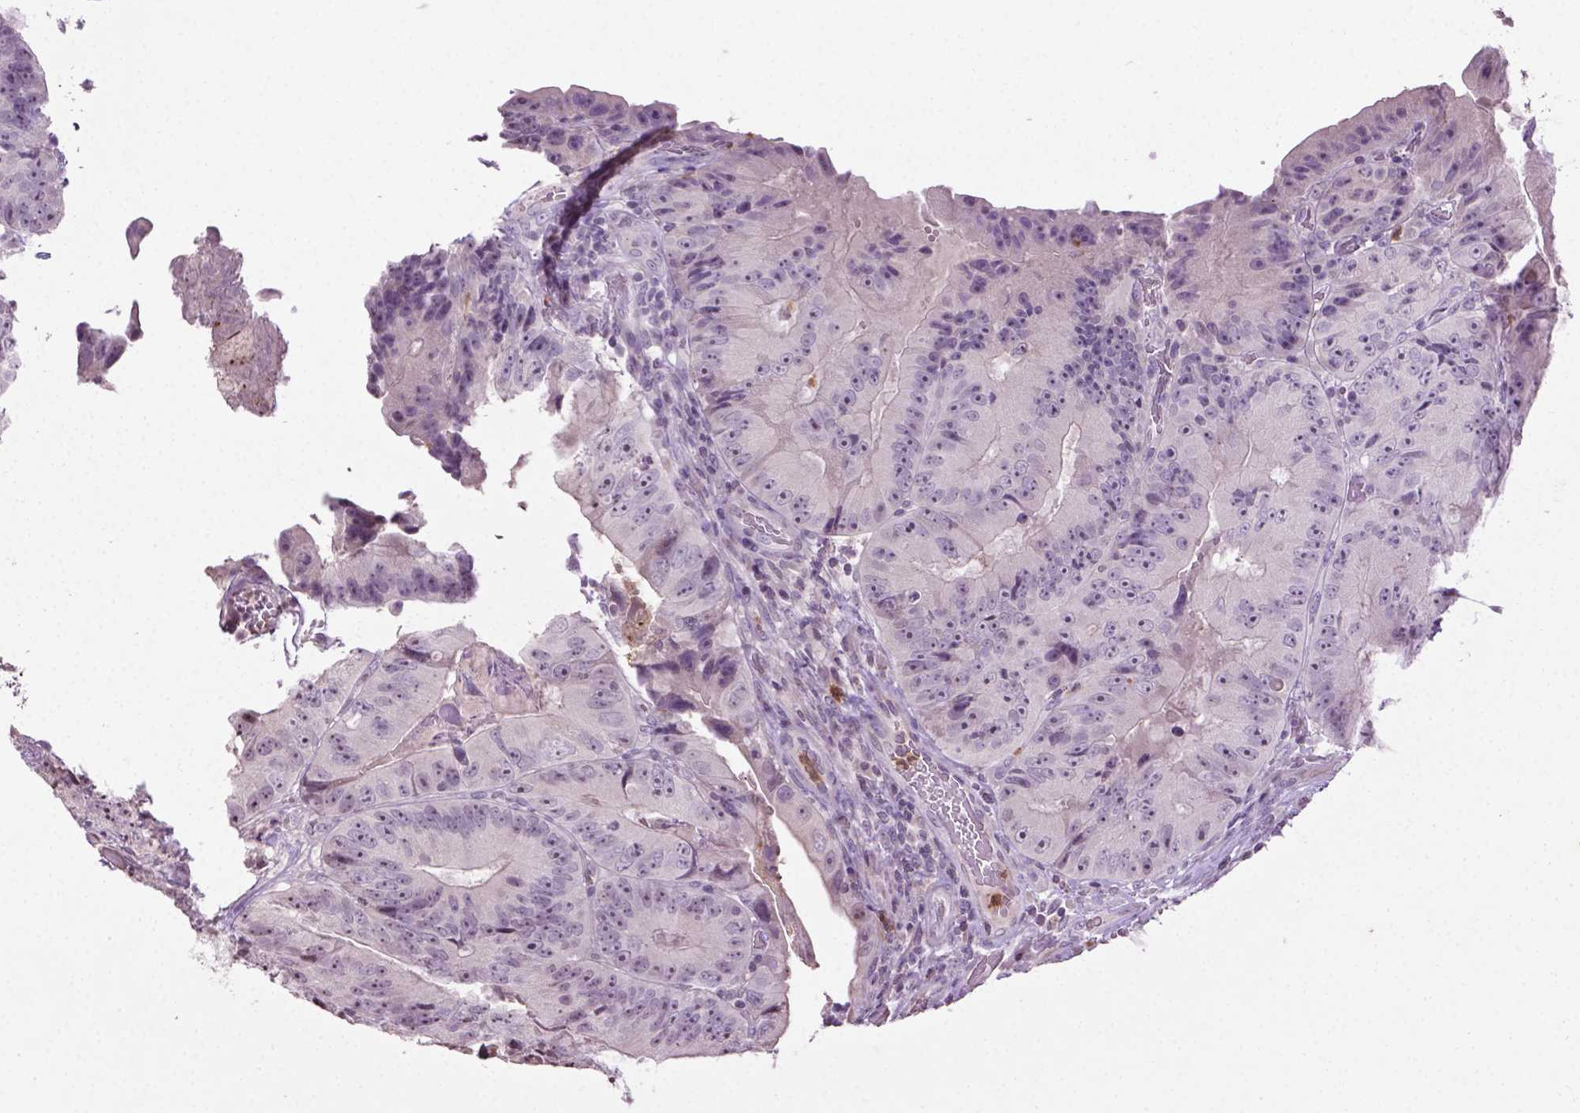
{"staining": {"intensity": "negative", "quantity": "none", "location": "none"}, "tissue": "colorectal cancer", "cell_type": "Tumor cells", "image_type": "cancer", "snomed": [{"axis": "morphology", "description": "Adenocarcinoma, NOS"}, {"axis": "topography", "description": "Colon"}], "caption": "DAB (3,3'-diaminobenzidine) immunohistochemical staining of colorectal cancer shows no significant expression in tumor cells.", "gene": "NTNG2", "patient": {"sex": "female", "age": 86}}